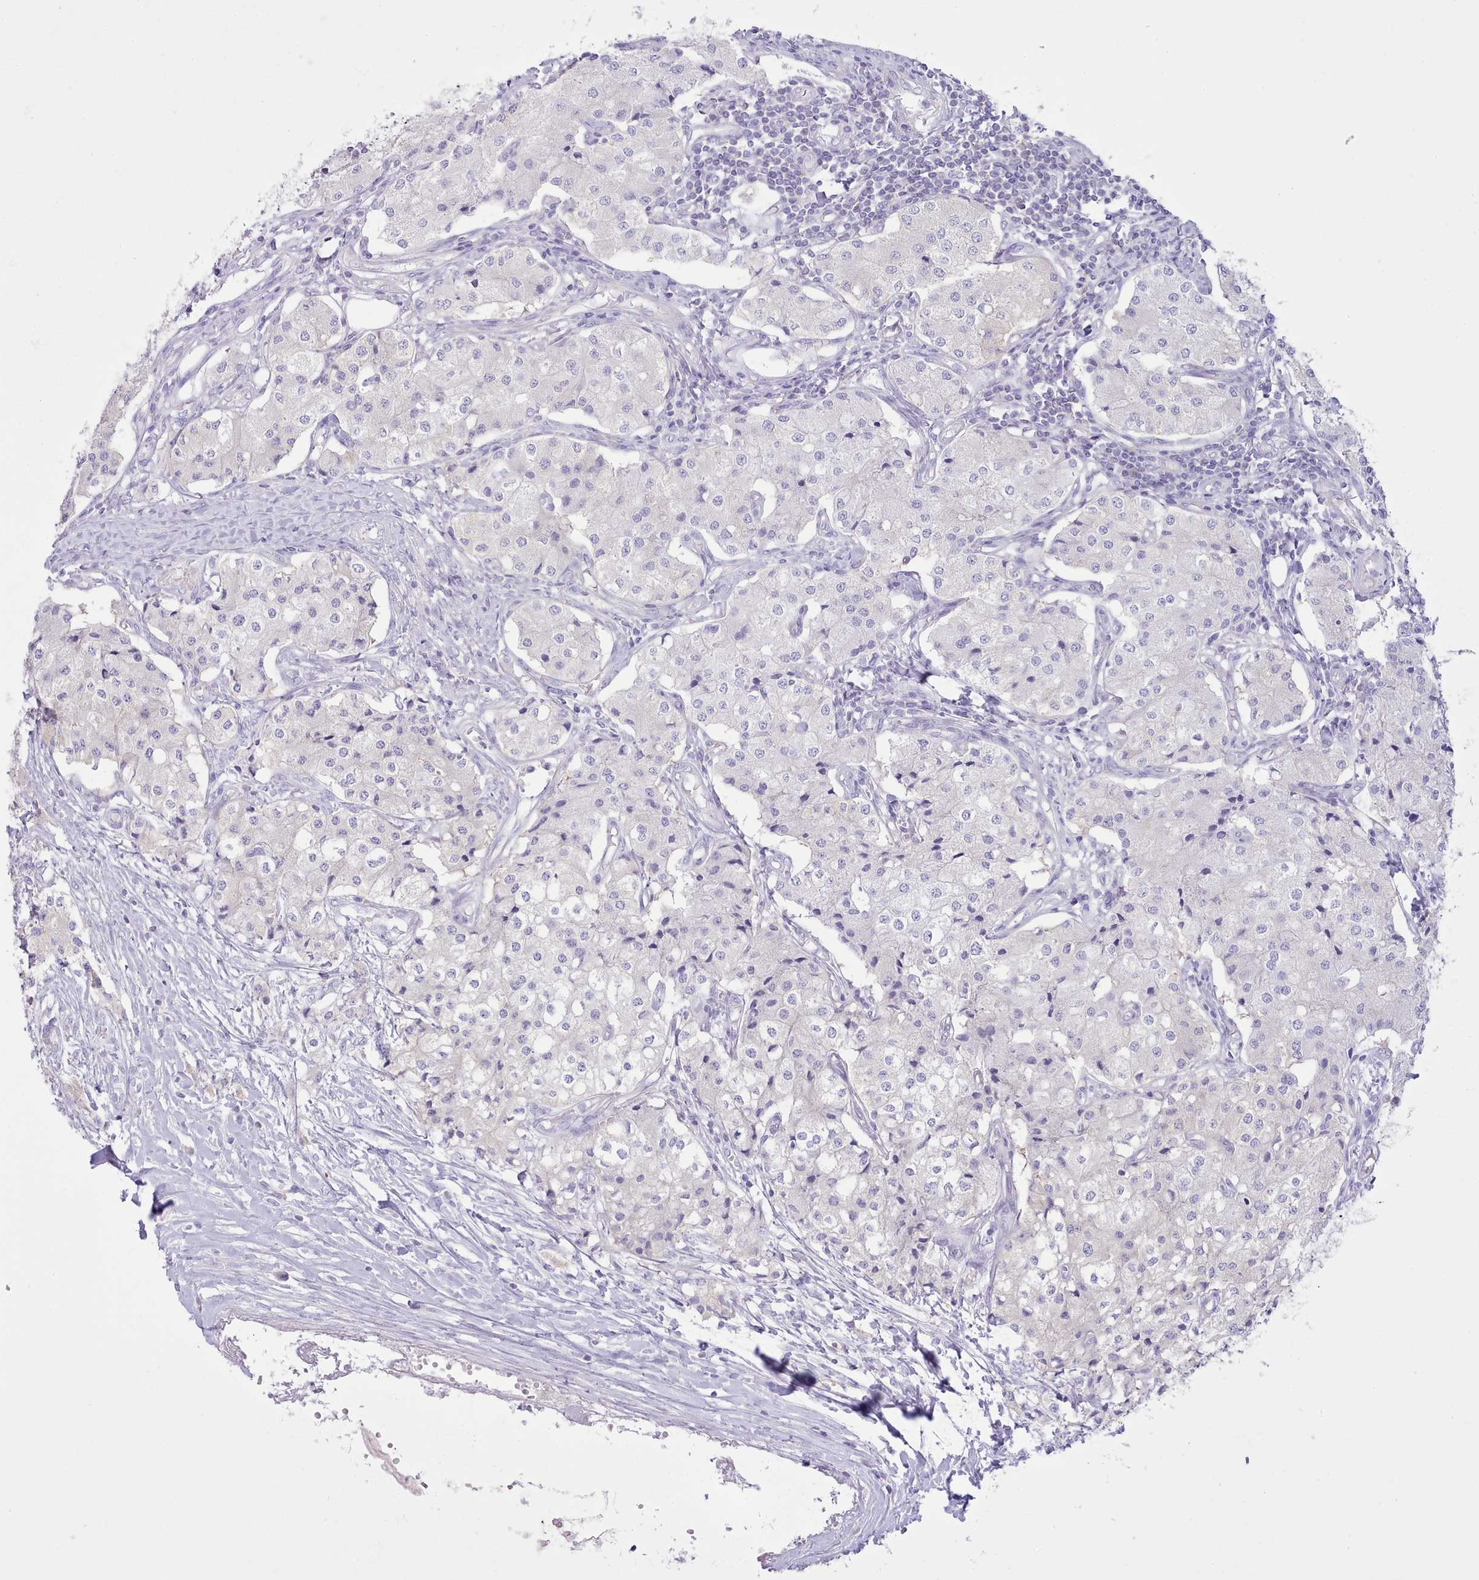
{"staining": {"intensity": "negative", "quantity": "none", "location": "none"}, "tissue": "carcinoid", "cell_type": "Tumor cells", "image_type": "cancer", "snomed": [{"axis": "morphology", "description": "Carcinoid, malignant, NOS"}, {"axis": "topography", "description": "Colon"}], "caption": "Malignant carcinoid stained for a protein using immunohistochemistry demonstrates no staining tumor cells.", "gene": "MDFI", "patient": {"sex": "female", "age": 52}}